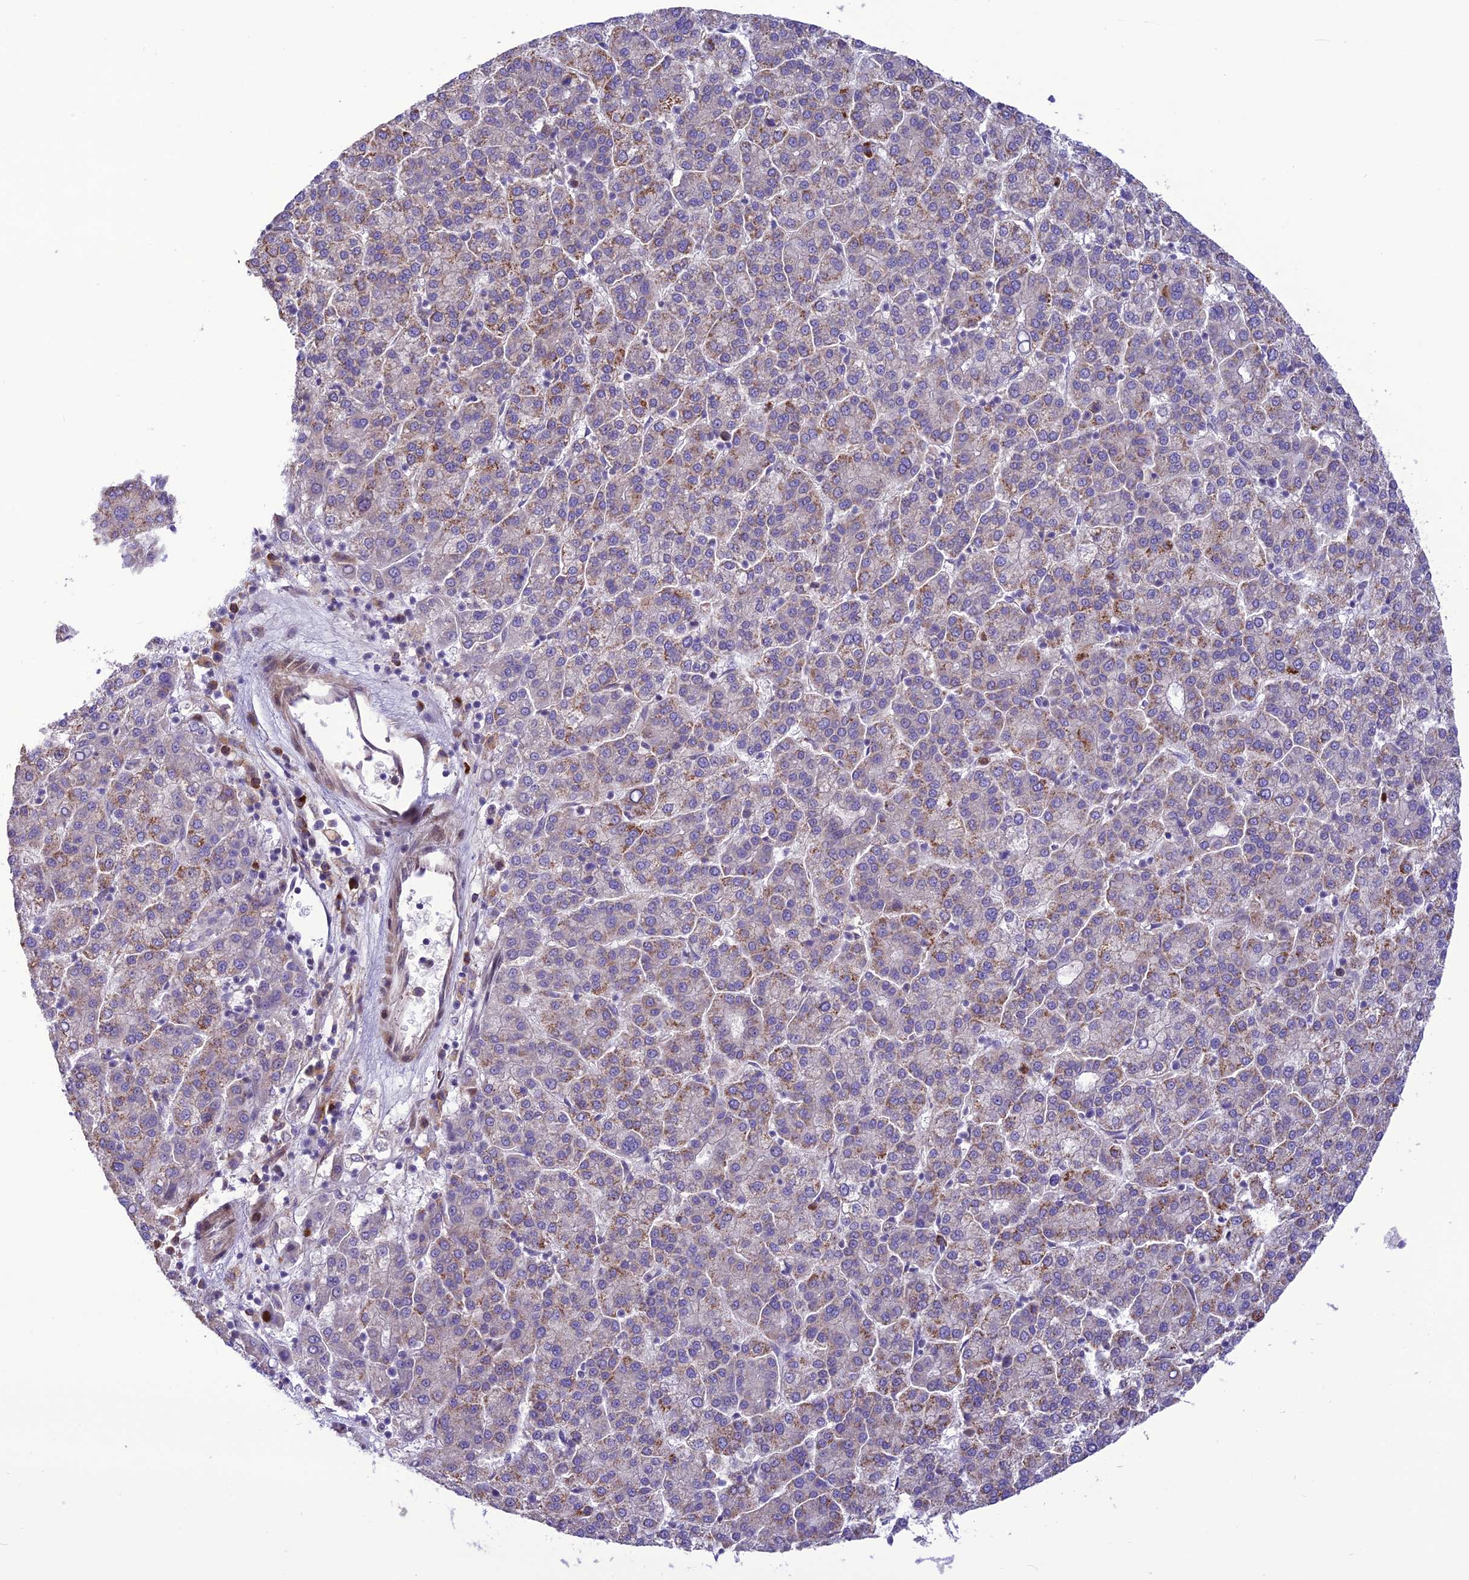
{"staining": {"intensity": "moderate", "quantity": "25%-75%", "location": "cytoplasmic/membranous"}, "tissue": "liver cancer", "cell_type": "Tumor cells", "image_type": "cancer", "snomed": [{"axis": "morphology", "description": "Carcinoma, Hepatocellular, NOS"}, {"axis": "topography", "description": "Liver"}], "caption": "Immunohistochemical staining of liver hepatocellular carcinoma exhibits medium levels of moderate cytoplasmic/membranous positivity in about 25%-75% of tumor cells.", "gene": "JMY", "patient": {"sex": "female", "age": 58}}